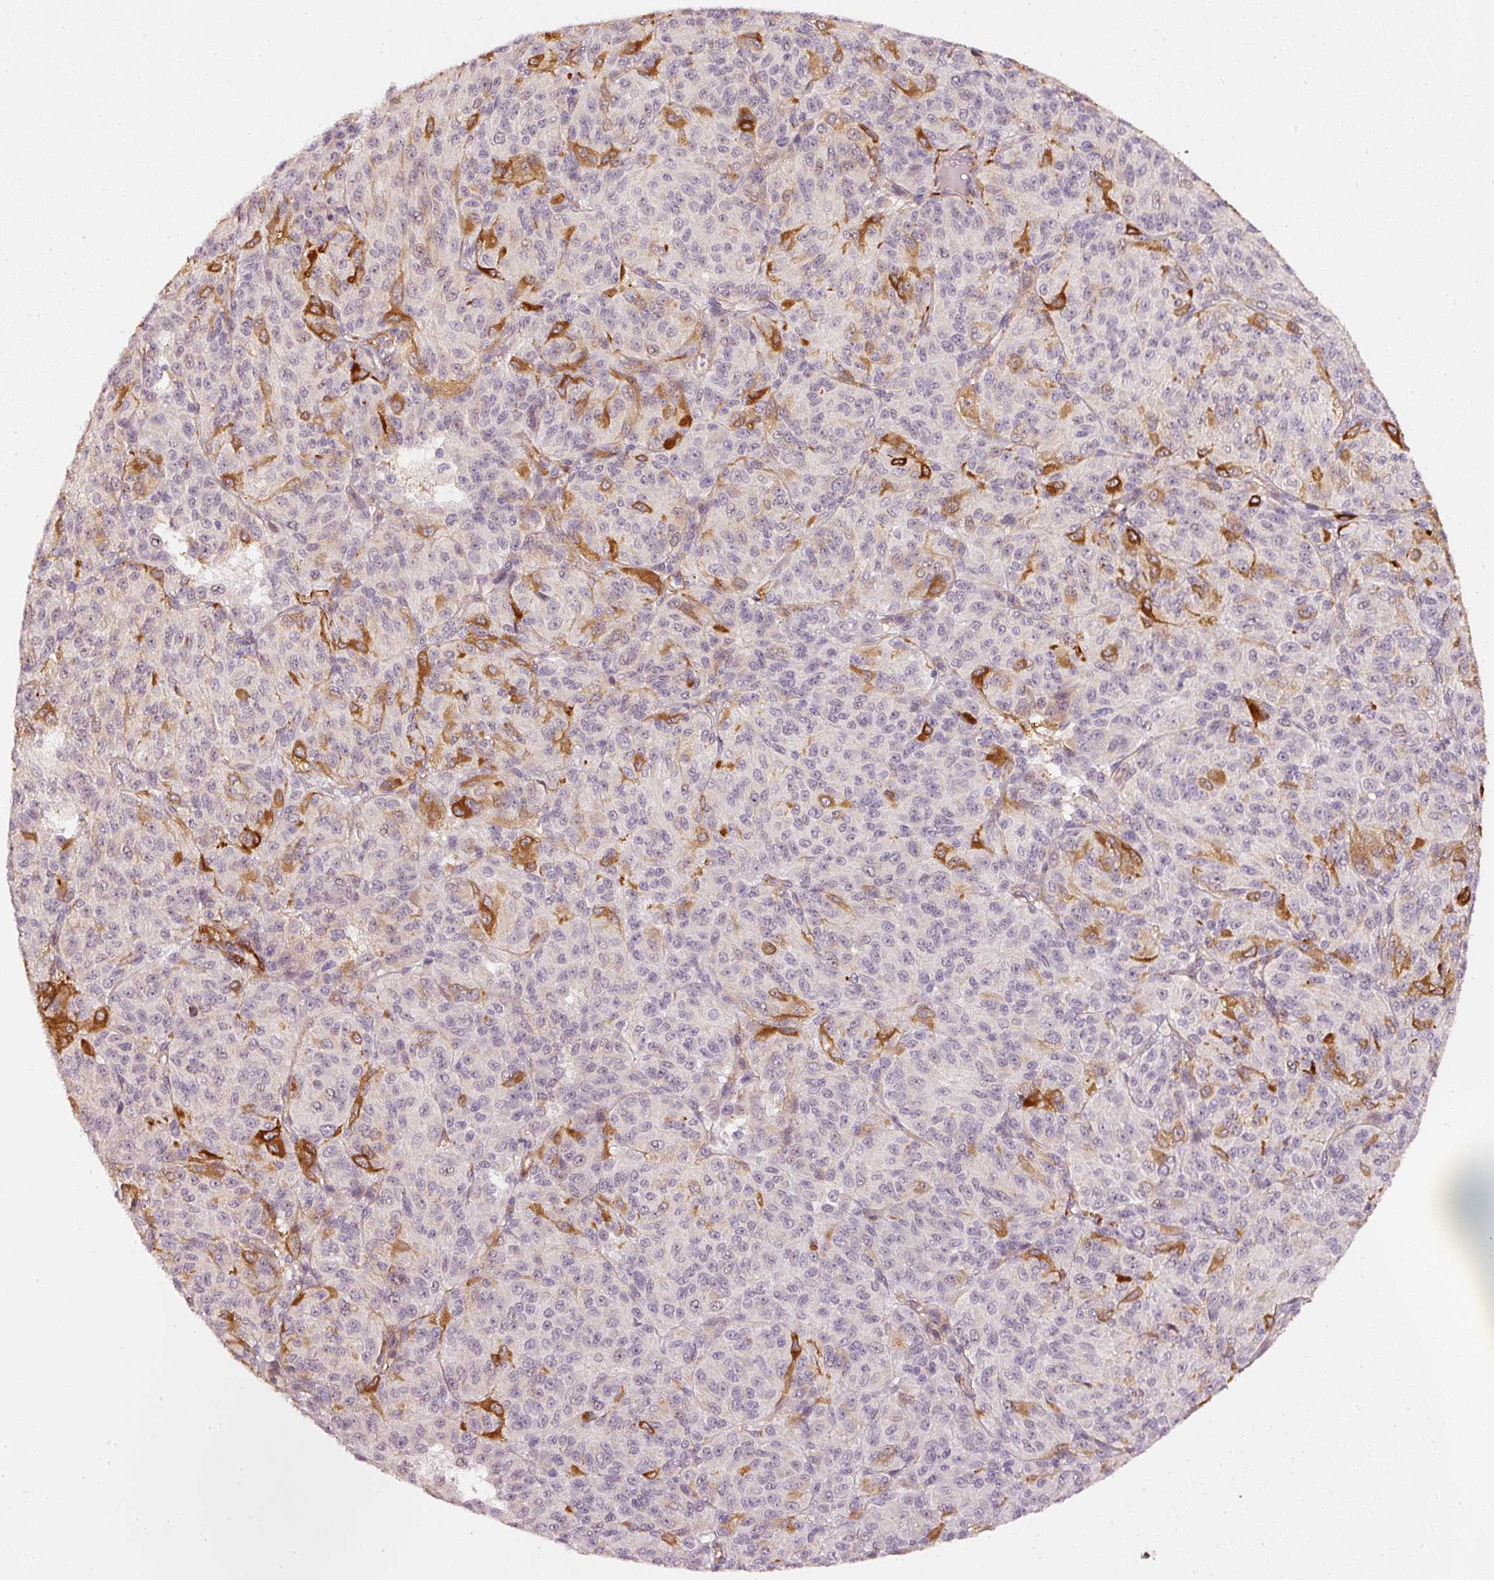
{"staining": {"intensity": "negative", "quantity": "none", "location": "none"}, "tissue": "melanoma", "cell_type": "Tumor cells", "image_type": "cancer", "snomed": [{"axis": "morphology", "description": "Malignant melanoma, Metastatic site"}, {"axis": "topography", "description": "Brain"}], "caption": "Immunohistochemical staining of malignant melanoma (metastatic site) reveals no significant expression in tumor cells.", "gene": "TOGARAM1", "patient": {"sex": "female", "age": 56}}